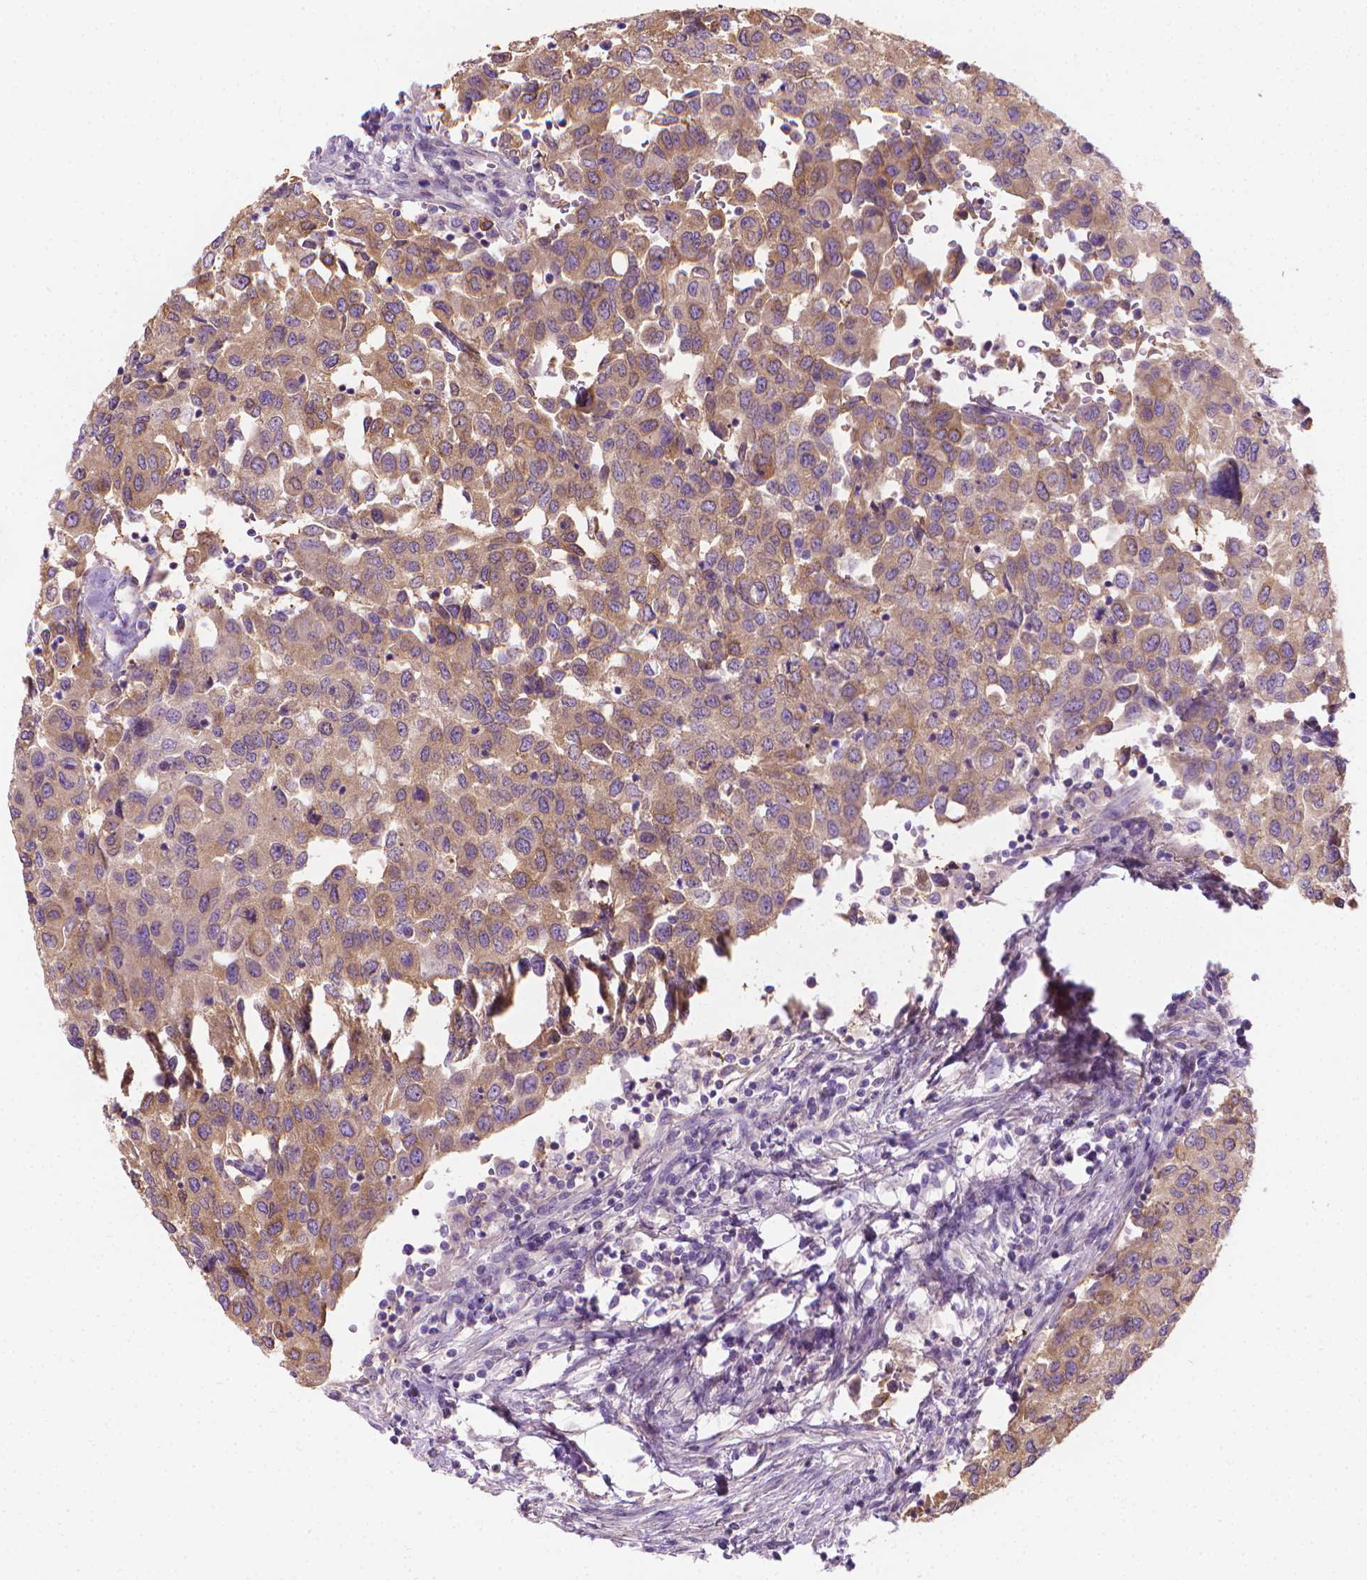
{"staining": {"intensity": "weak", "quantity": "25%-75%", "location": "cytoplasmic/membranous"}, "tissue": "urothelial cancer", "cell_type": "Tumor cells", "image_type": "cancer", "snomed": [{"axis": "morphology", "description": "Urothelial carcinoma, High grade"}, {"axis": "topography", "description": "Urinary bladder"}], "caption": "Urothelial carcinoma (high-grade) stained for a protein (brown) demonstrates weak cytoplasmic/membranous positive staining in about 25%-75% of tumor cells.", "gene": "FASN", "patient": {"sex": "female", "age": 78}}